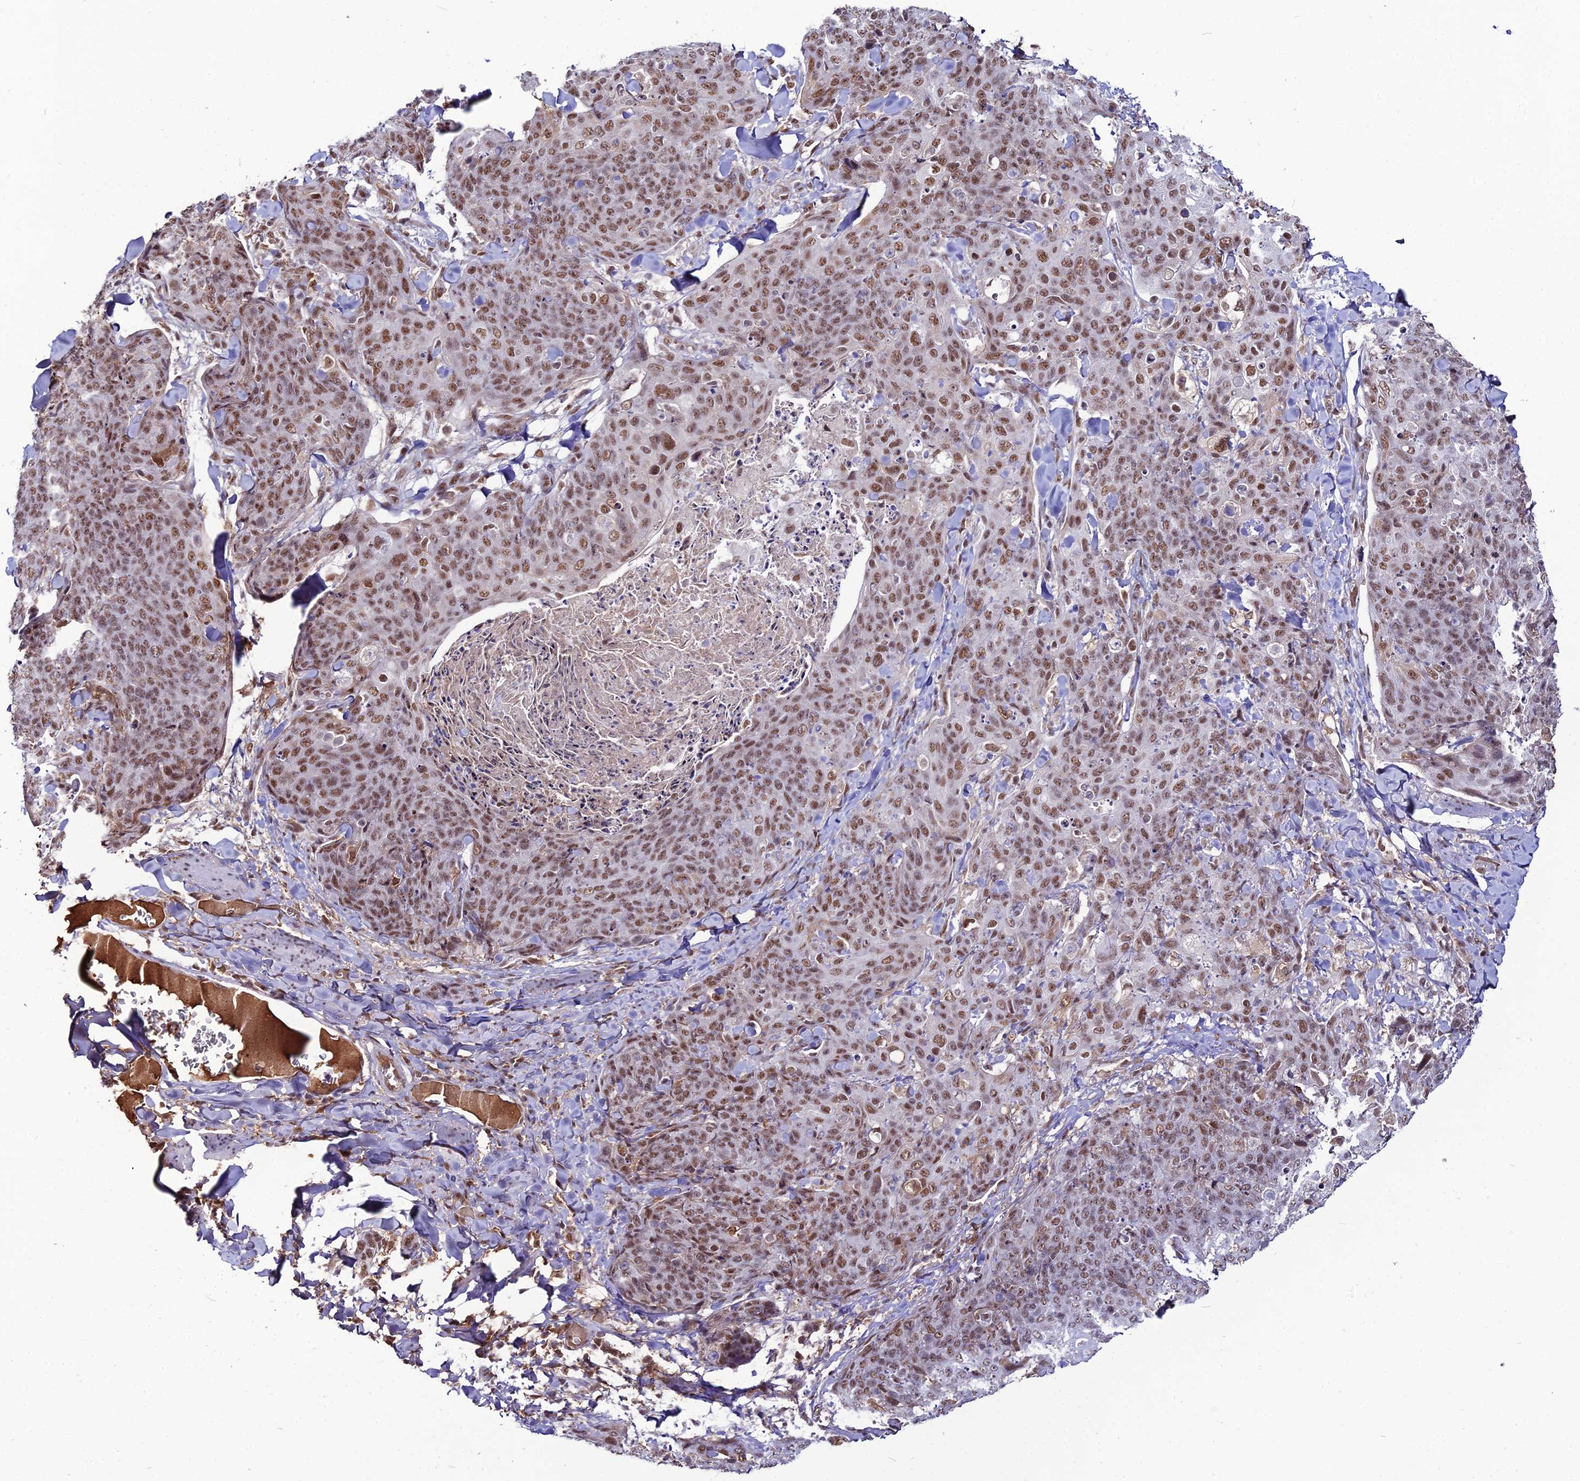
{"staining": {"intensity": "moderate", "quantity": ">75%", "location": "nuclear"}, "tissue": "skin cancer", "cell_type": "Tumor cells", "image_type": "cancer", "snomed": [{"axis": "morphology", "description": "Squamous cell carcinoma, NOS"}, {"axis": "topography", "description": "Skin"}, {"axis": "topography", "description": "Vulva"}], "caption": "IHC image of neoplastic tissue: human skin squamous cell carcinoma stained using immunohistochemistry (IHC) demonstrates medium levels of moderate protein expression localized specifically in the nuclear of tumor cells, appearing as a nuclear brown color.", "gene": "RBM12", "patient": {"sex": "female", "age": 85}}